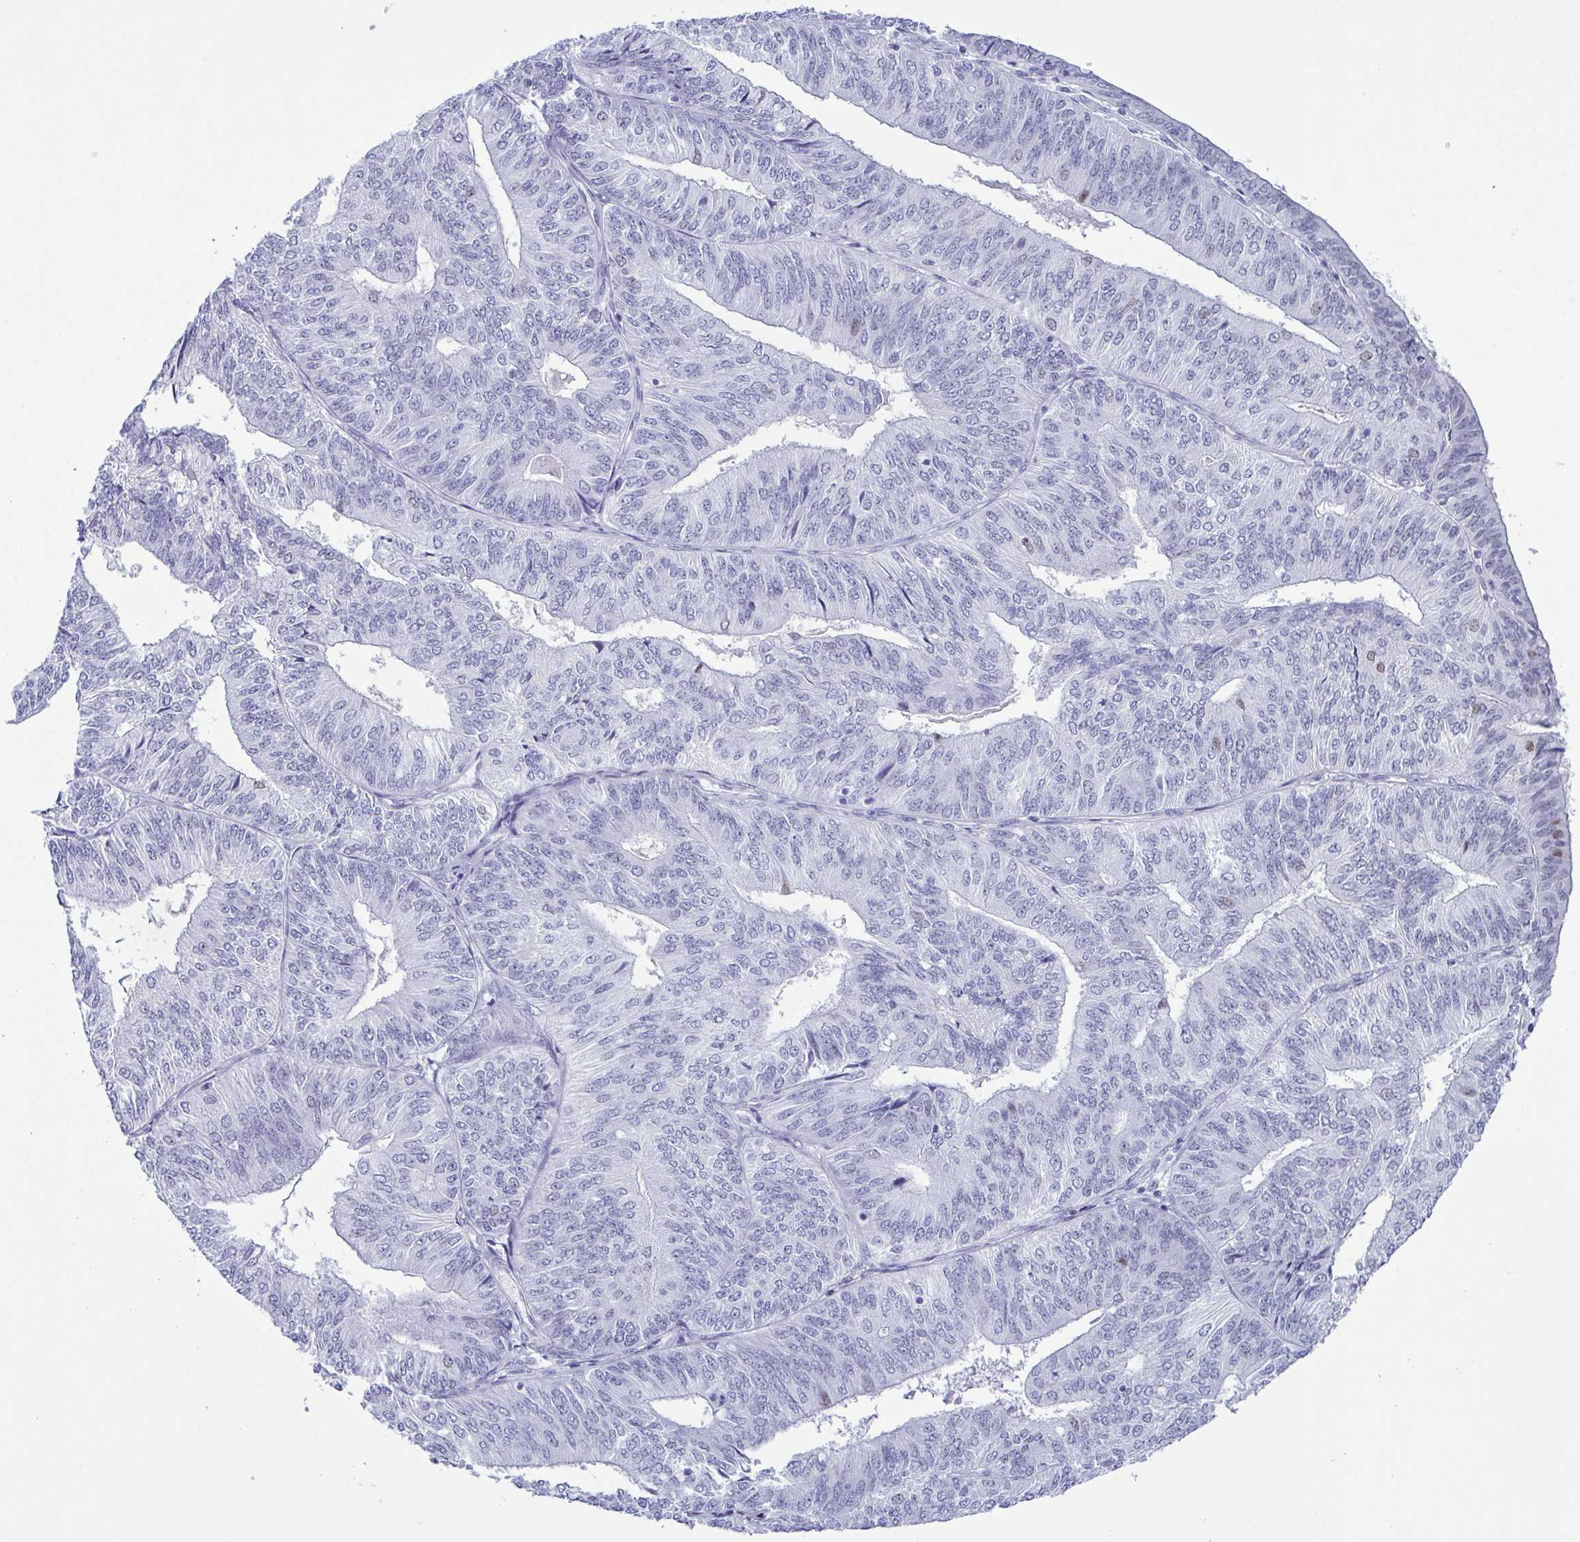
{"staining": {"intensity": "negative", "quantity": "none", "location": "none"}, "tissue": "endometrial cancer", "cell_type": "Tumor cells", "image_type": "cancer", "snomed": [{"axis": "morphology", "description": "Adenocarcinoma, NOS"}, {"axis": "topography", "description": "Endometrium"}], "caption": "Endometrial cancer was stained to show a protein in brown. There is no significant staining in tumor cells.", "gene": "SUGP2", "patient": {"sex": "female", "age": 58}}